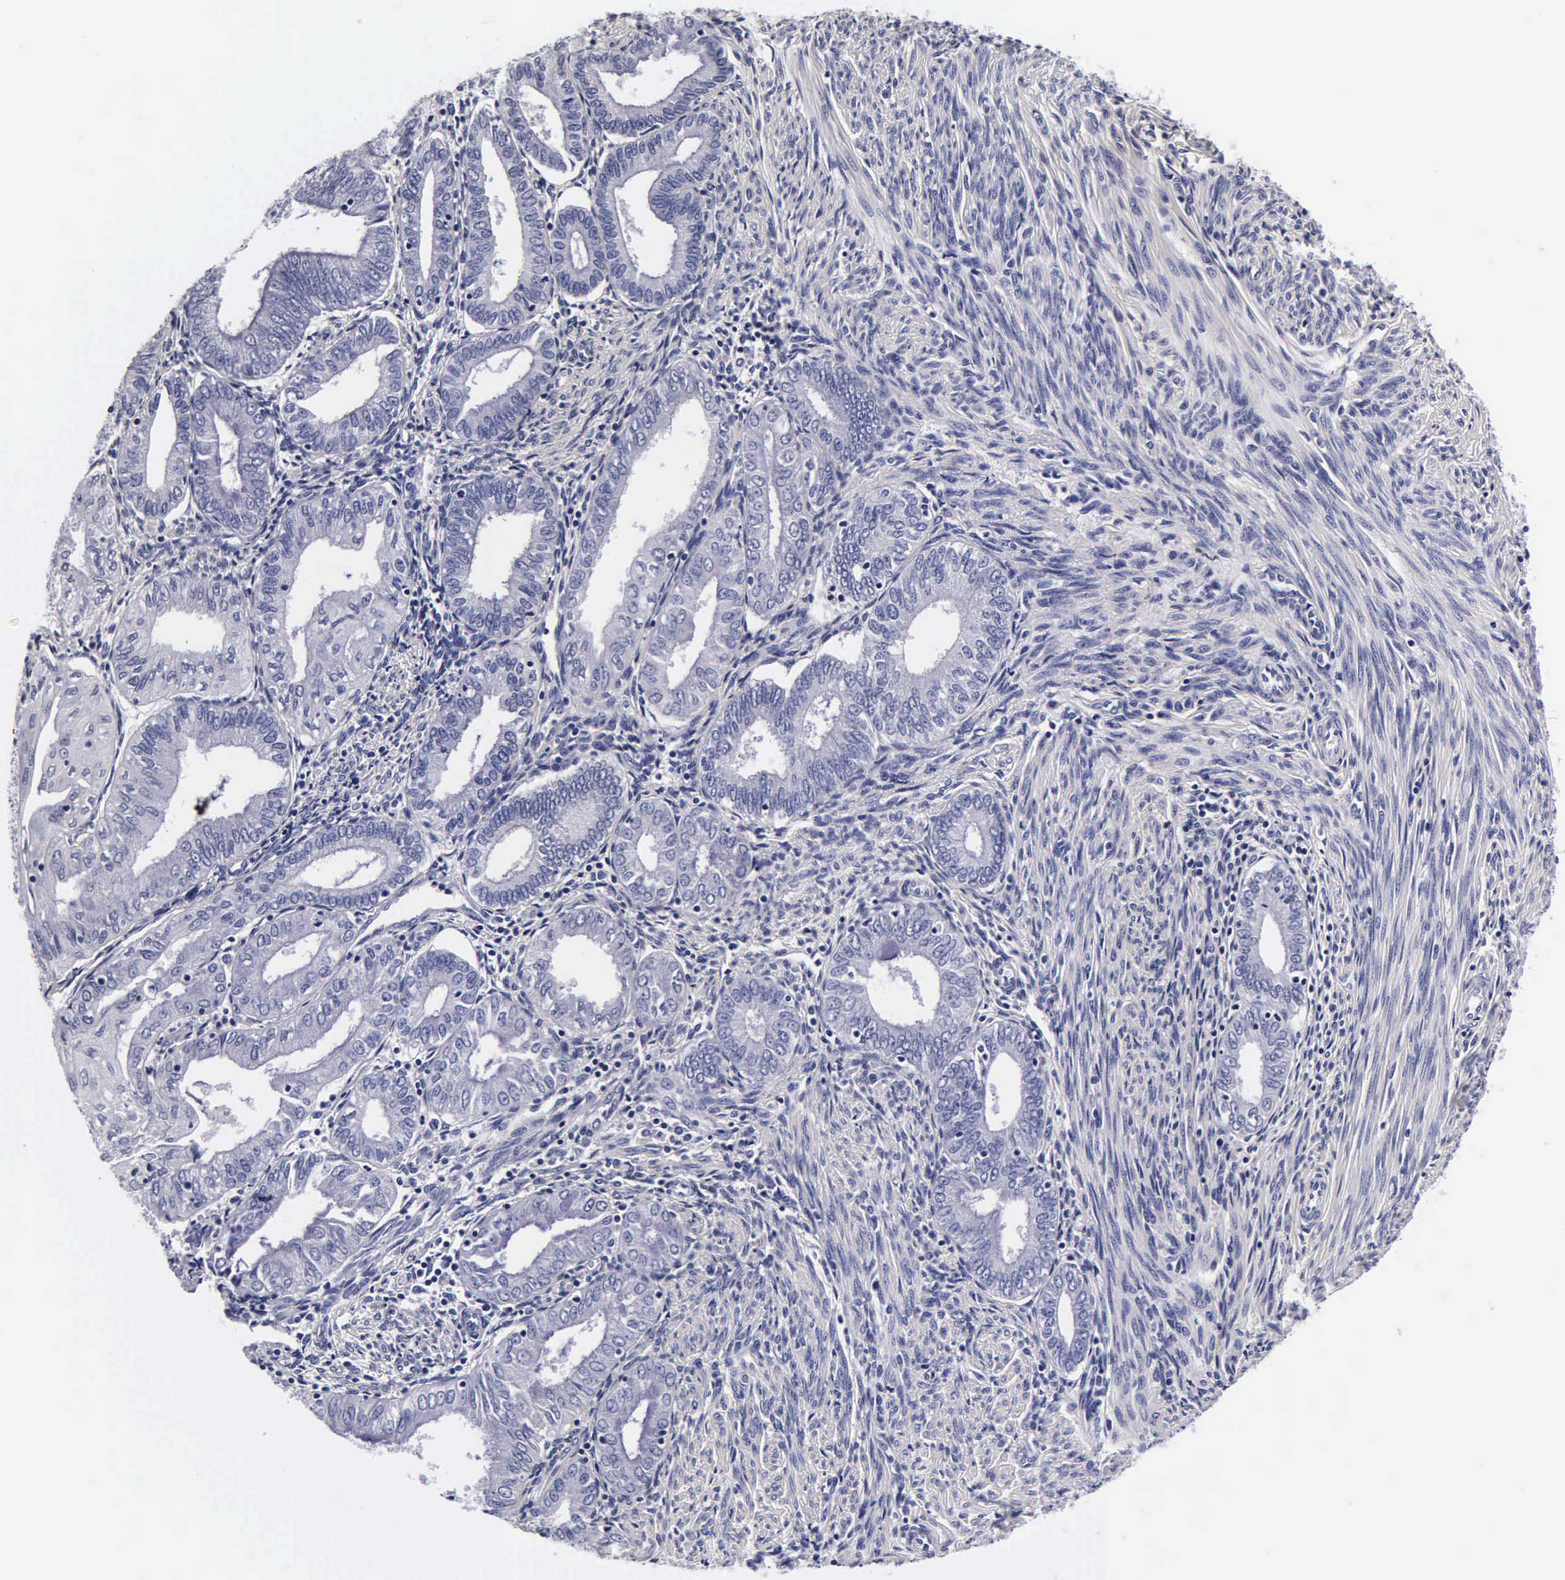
{"staining": {"intensity": "negative", "quantity": "none", "location": "none"}, "tissue": "endometrial cancer", "cell_type": "Tumor cells", "image_type": "cancer", "snomed": [{"axis": "morphology", "description": "Adenocarcinoma, NOS"}, {"axis": "topography", "description": "Endometrium"}], "caption": "DAB (3,3'-diaminobenzidine) immunohistochemical staining of adenocarcinoma (endometrial) demonstrates no significant positivity in tumor cells.", "gene": "IAPP", "patient": {"sex": "female", "age": 55}}